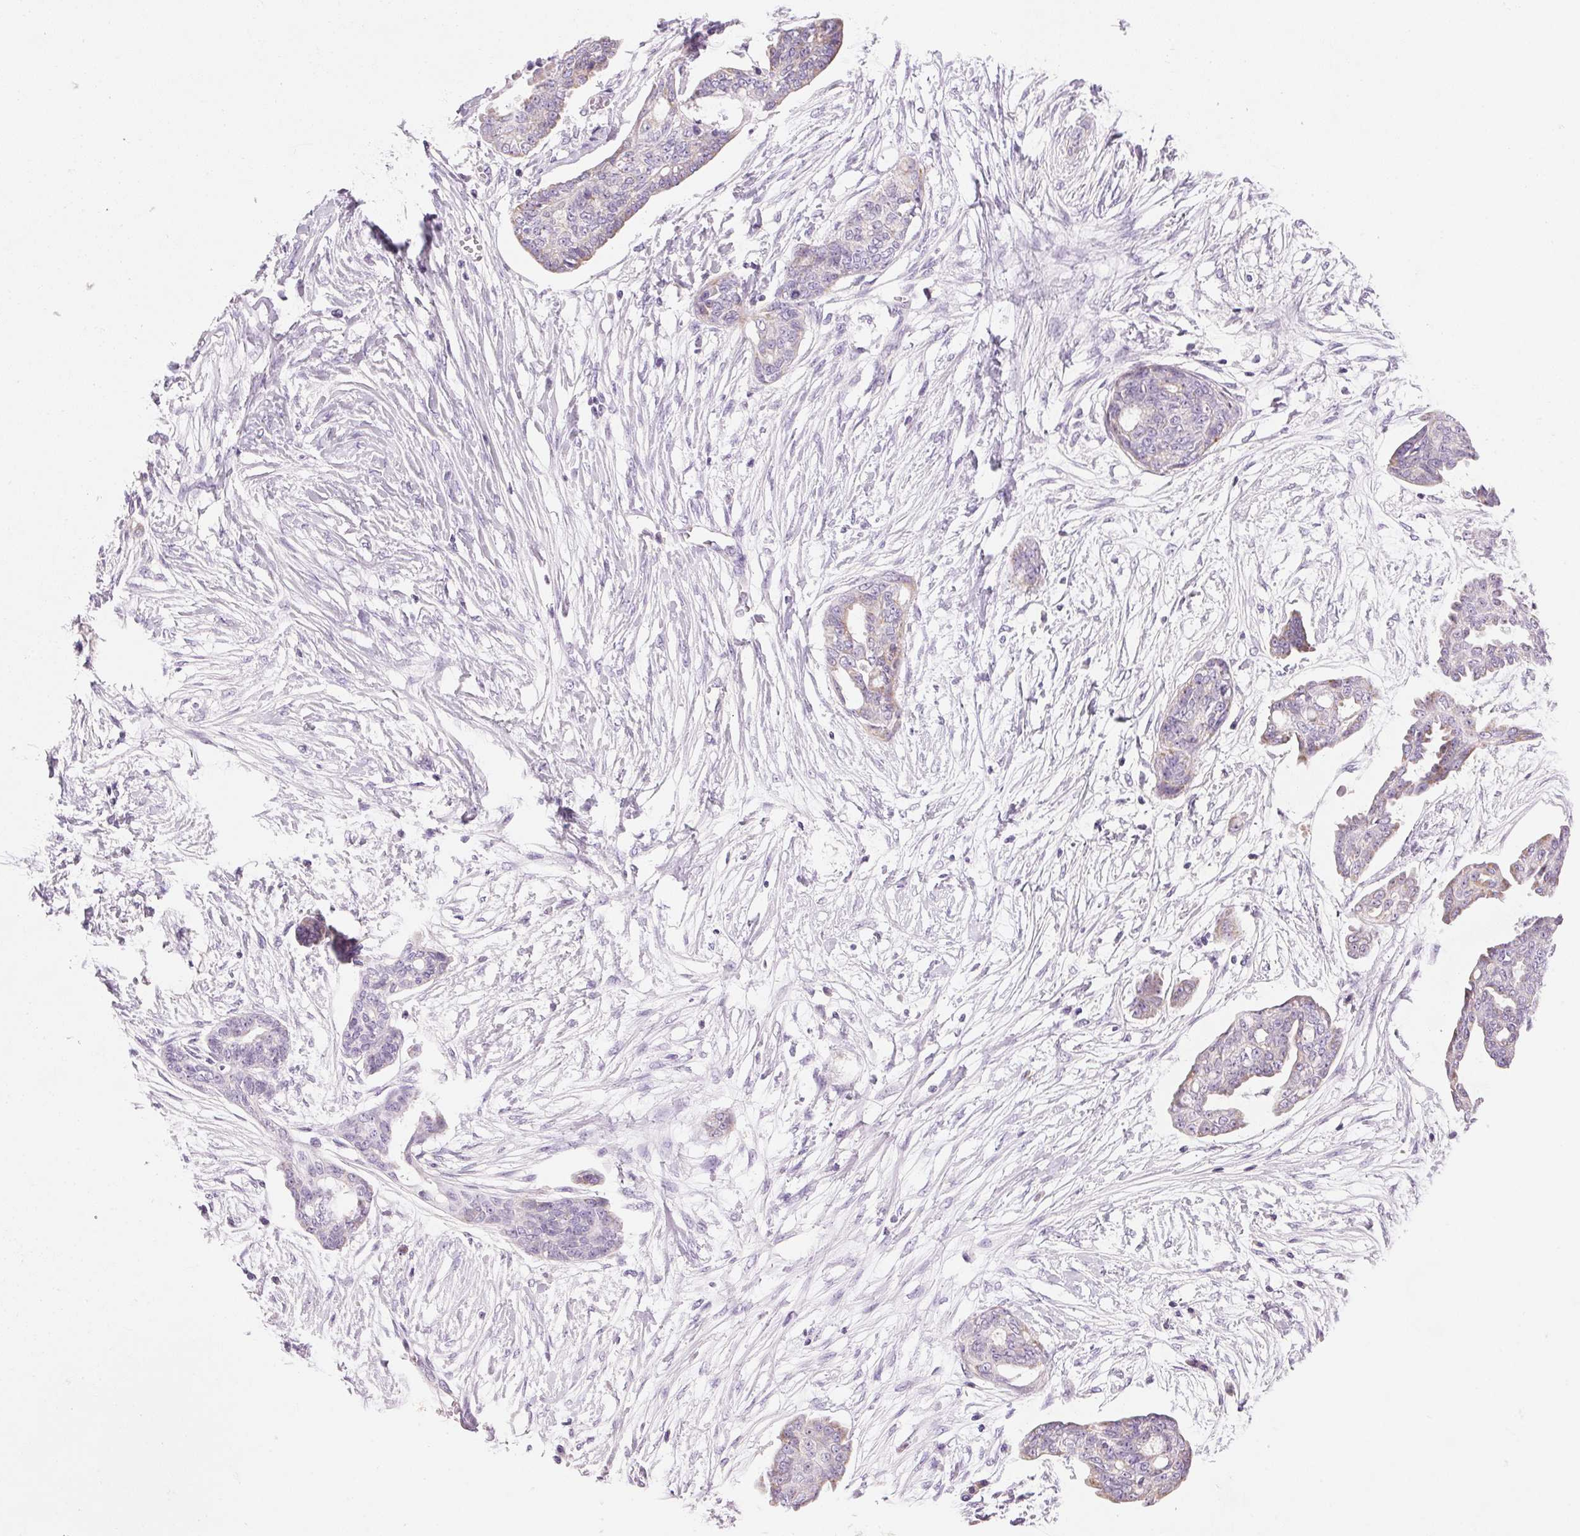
{"staining": {"intensity": "negative", "quantity": "none", "location": "none"}, "tissue": "ovarian cancer", "cell_type": "Tumor cells", "image_type": "cancer", "snomed": [{"axis": "morphology", "description": "Cystadenocarcinoma, serous, NOS"}, {"axis": "topography", "description": "Ovary"}], "caption": "DAB immunohistochemical staining of human ovarian cancer displays no significant expression in tumor cells. The staining is performed using DAB (3,3'-diaminobenzidine) brown chromogen with nuclei counter-stained in using hematoxylin.", "gene": "CYP11B1", "patient": {"sex": "female", "age": 71}}